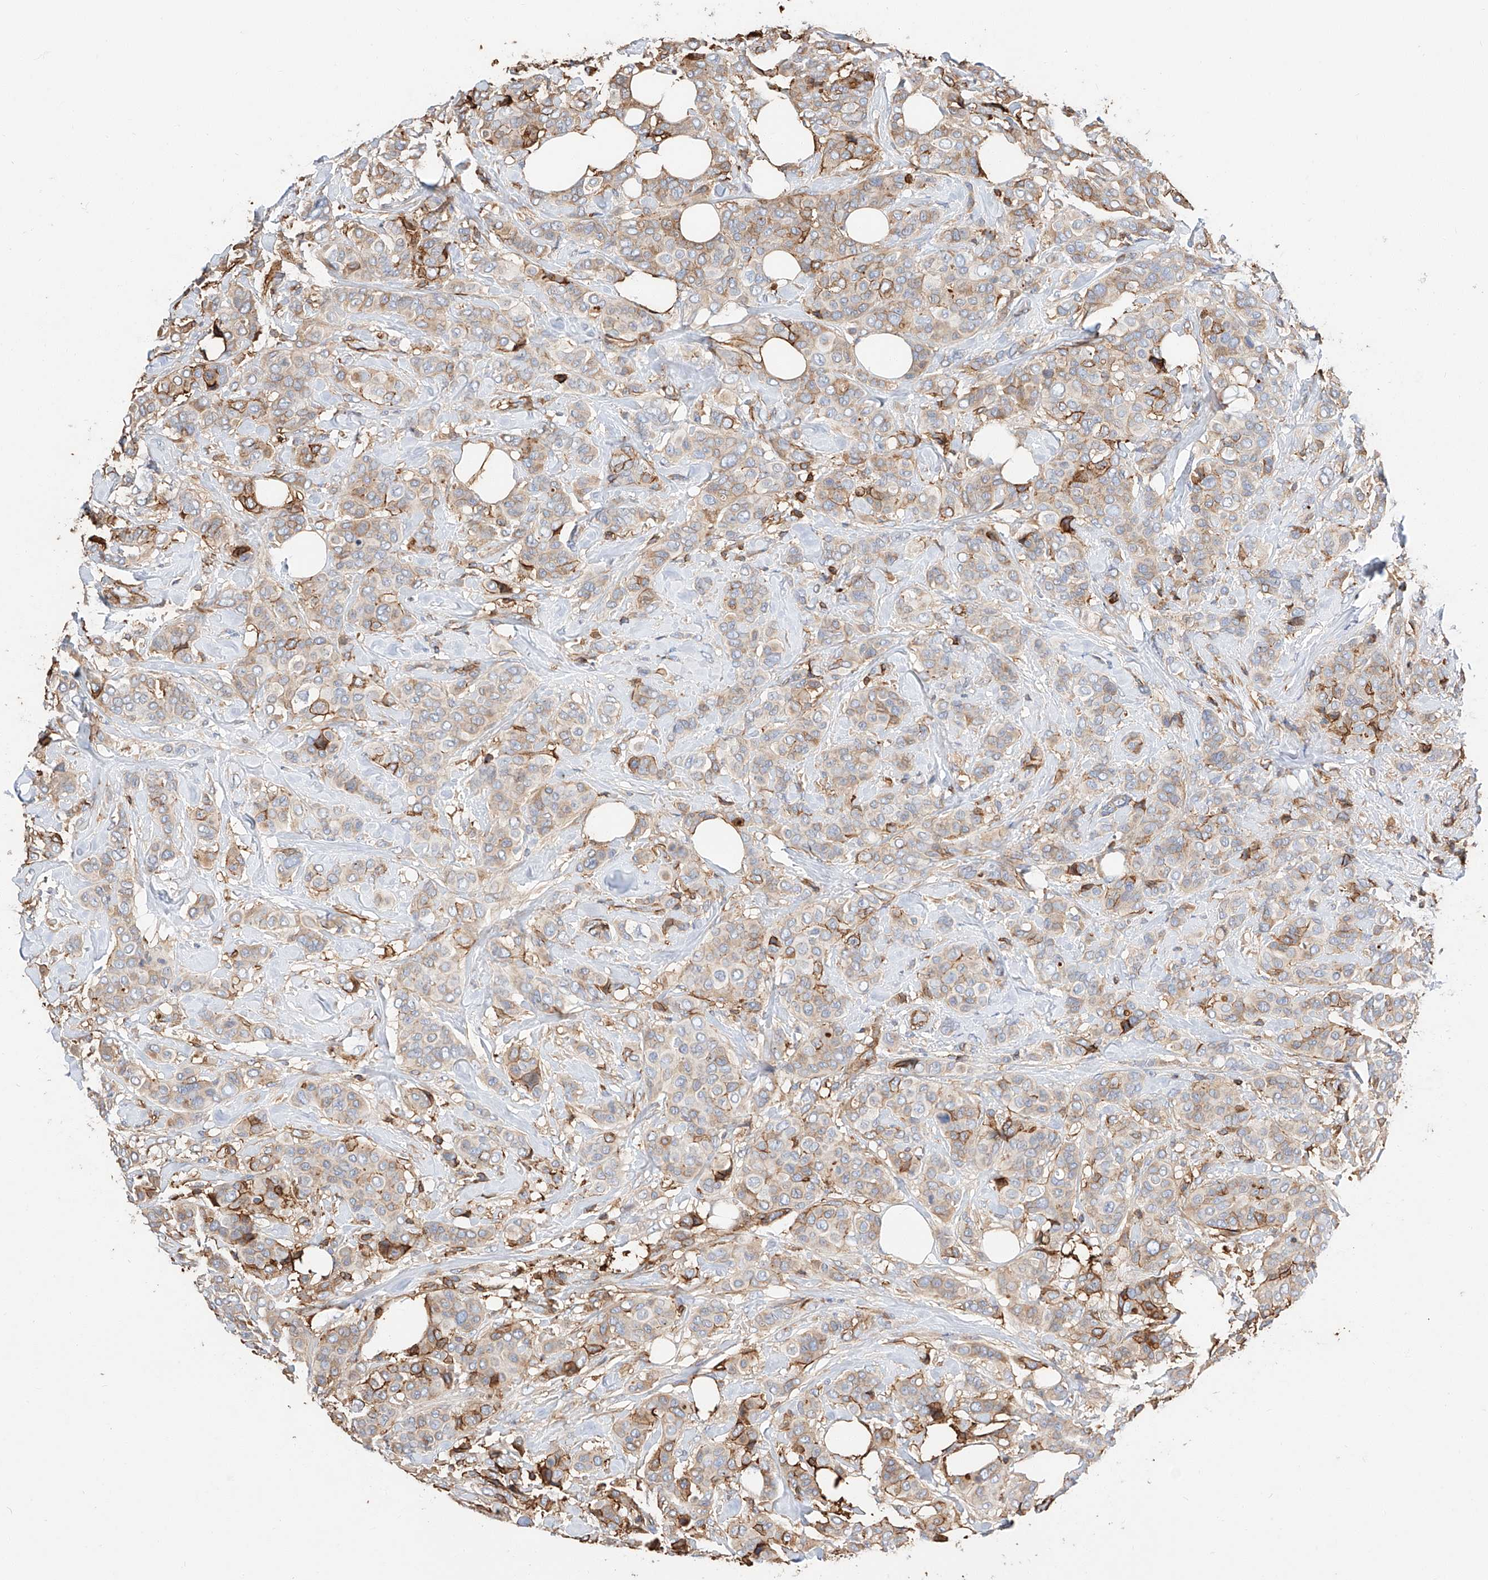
{"staining": {"intensity": "weak", "quantity": "25%-75%", "location": "cytoplasmic/membranous"}, "tissue": "breast cancer", "cell_type": "Tumor cells", "image_type": "cancer", "snomed": [{"axis": "morphology", "description": "Lobular carcinoma"}, {"axis": "topography", "description": "Breast"}], "caption": "Breast cancer (lobular carcinoma) stained for a protein demonstrates weak cytoplasmic/membranous positivity in tumor cells.", "gene": "WFS1", "patient": {"sex": "female", "age": 51}}